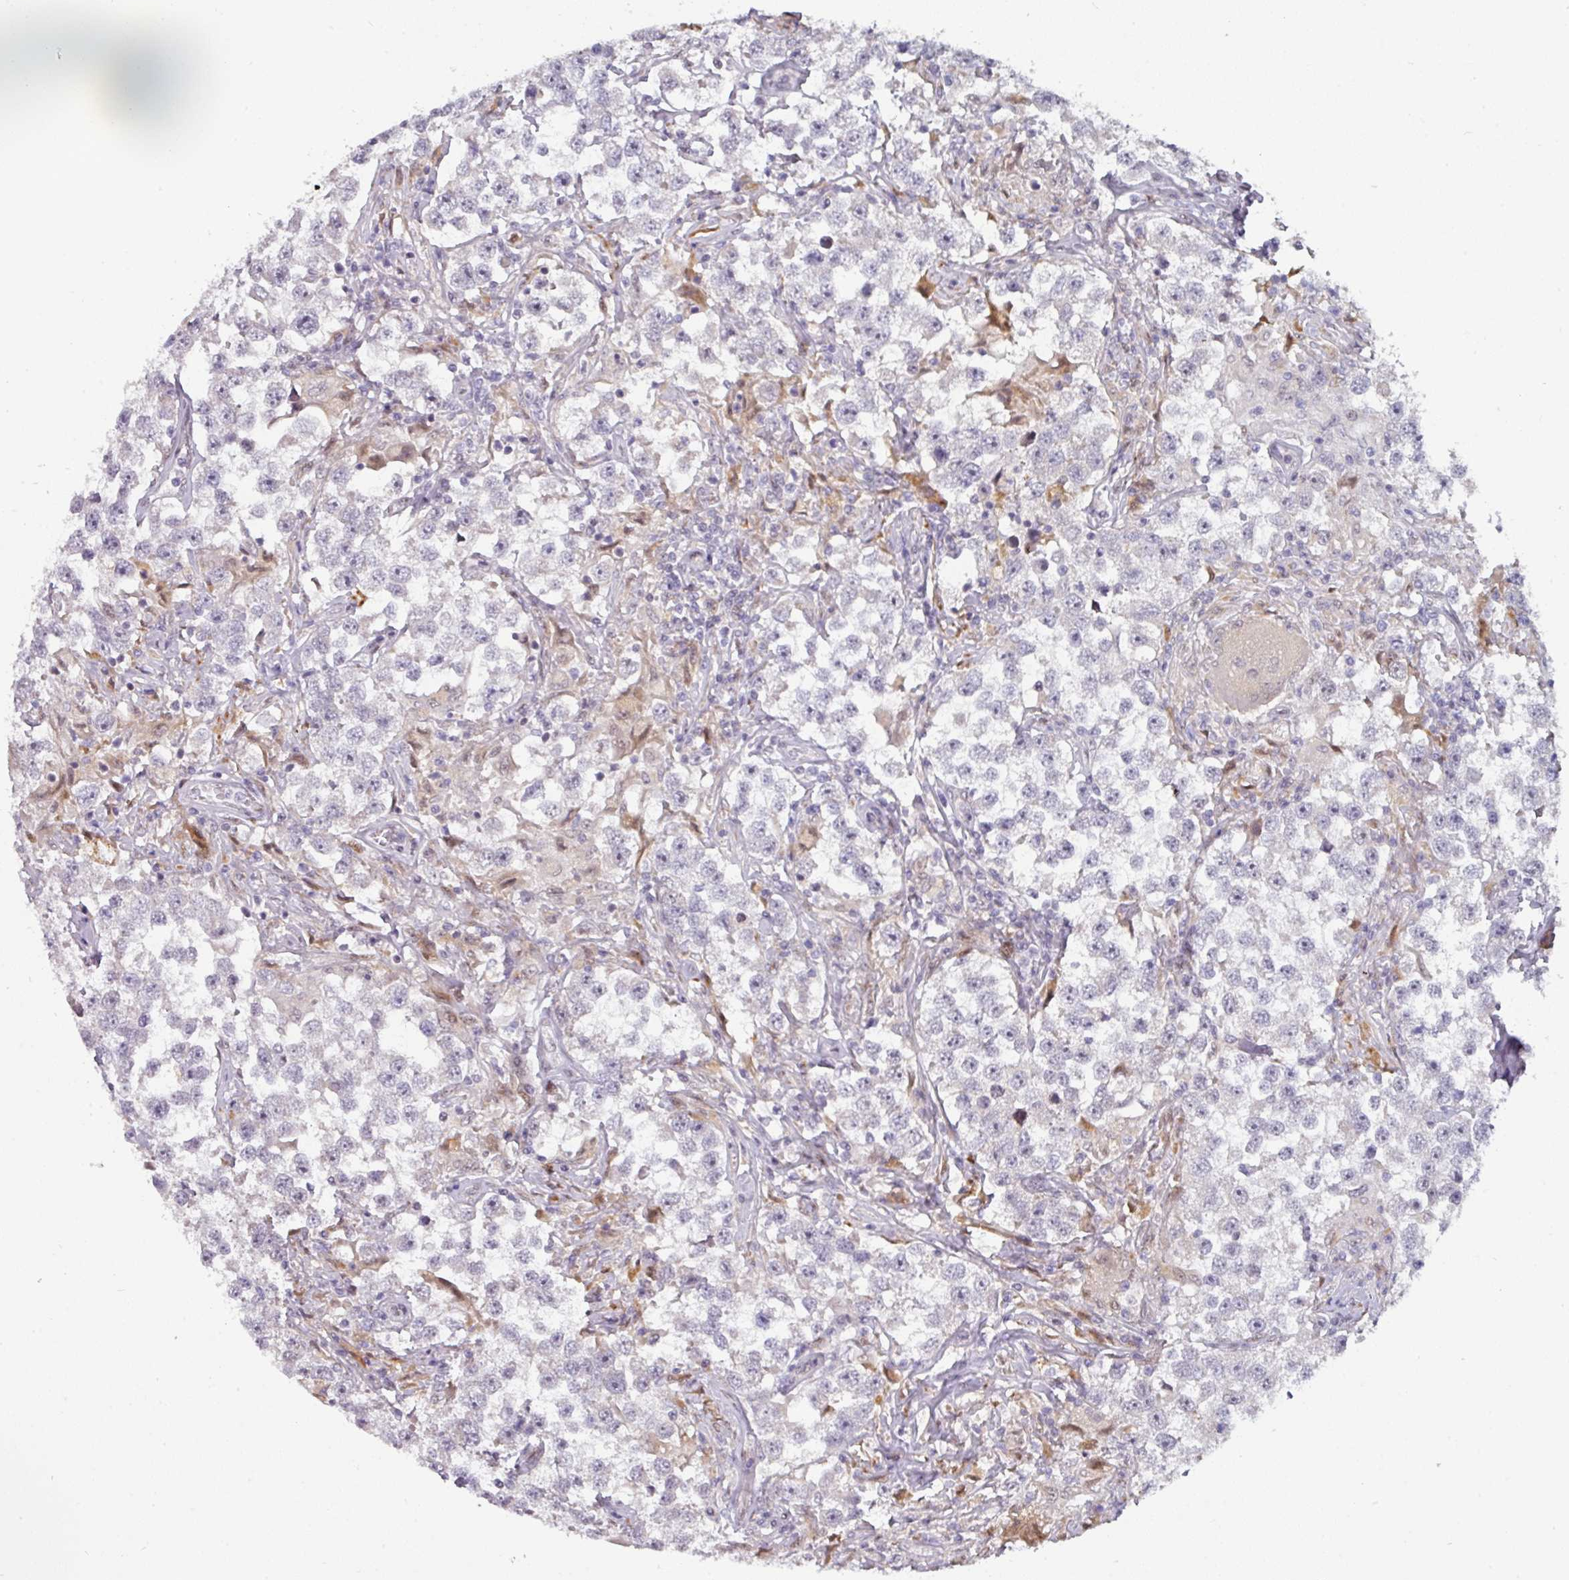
{"staining": {"intensity": "negative", "quantity": "none", "location": "none"}, "tissue": "testis cancer", "cell_type": "Tumor cells", "image_type": "cancer", "snomed": [{"axis": "morphology", "description": "Seminoma, NOS"}, {"axis": "topography", "description": "Testis"}], "caption": "A histopathology image of human testis seminoma is negative for staining in tumor cells.", "gene": "SWSAP1", "patient": {"sex": "male", "age": 46}}